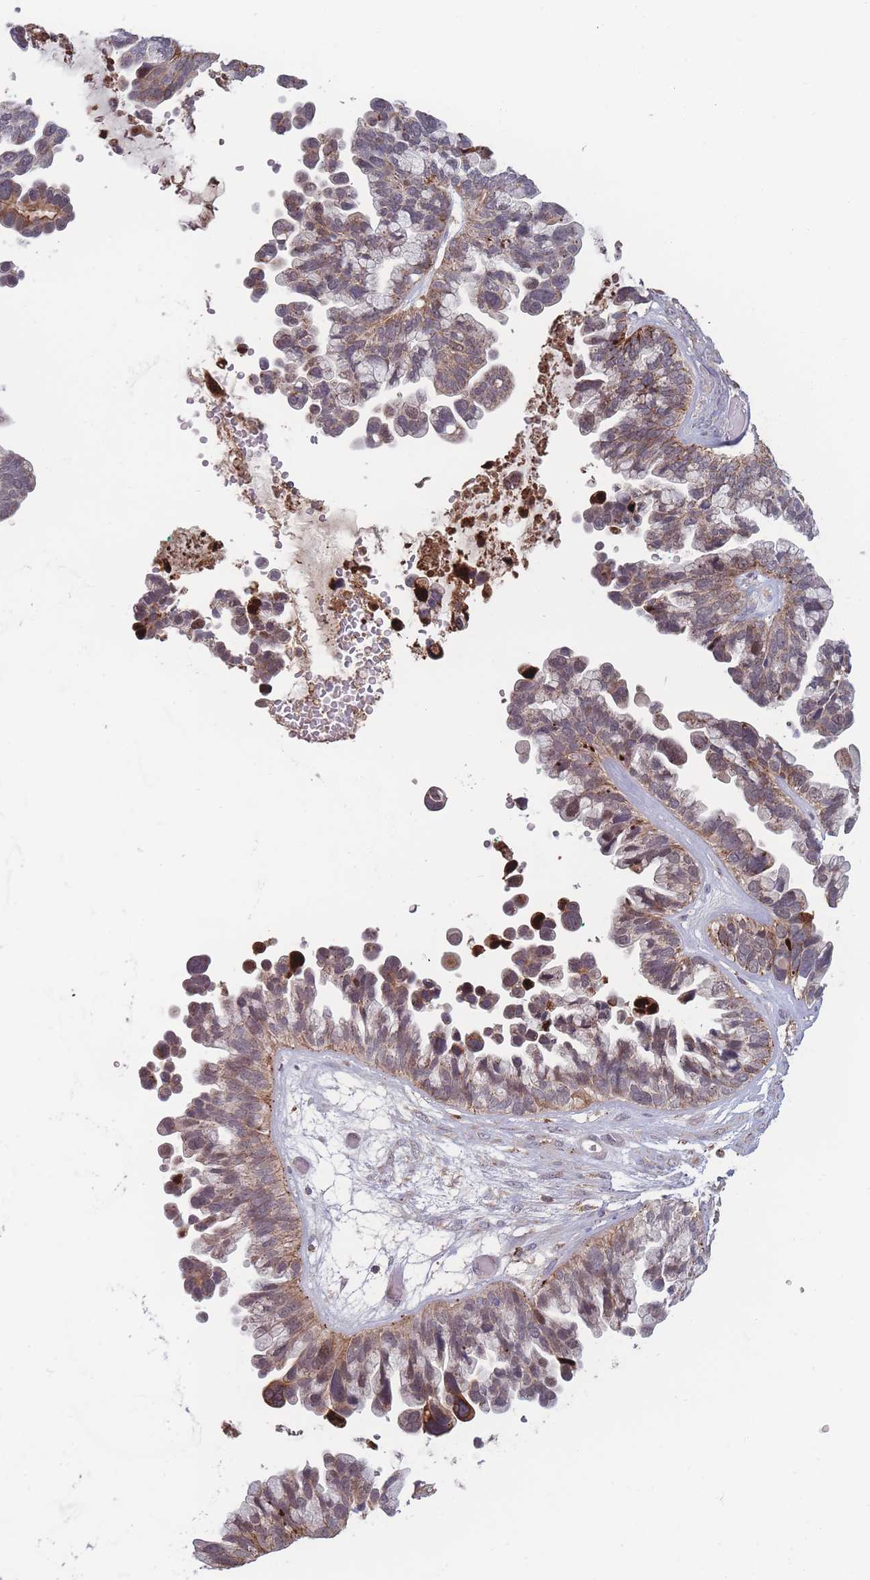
{"staining": {"intensity": "weak", "quantity": "25%-75%", "location": "cytoplasmic/membranous,nuclear"}, "tissue": "ovarian cancer", "cell_type": "Tumor cells", "image_type": "cancer", "snomed": [{"axis": "morphology", "description": "Cystadenocarcinoma, serous, NOS"}, {"axis": "topography", "description": "Ovary"}], "caption": "Brown immunohistochemical staining in ovarian cancer reveals weak cytoplasmic/membranous and nuclear positivity in approximately 25%-75% of tumor cells.", "gene": "TMEM232", "patient": {"sex": "female", "age": 56}}